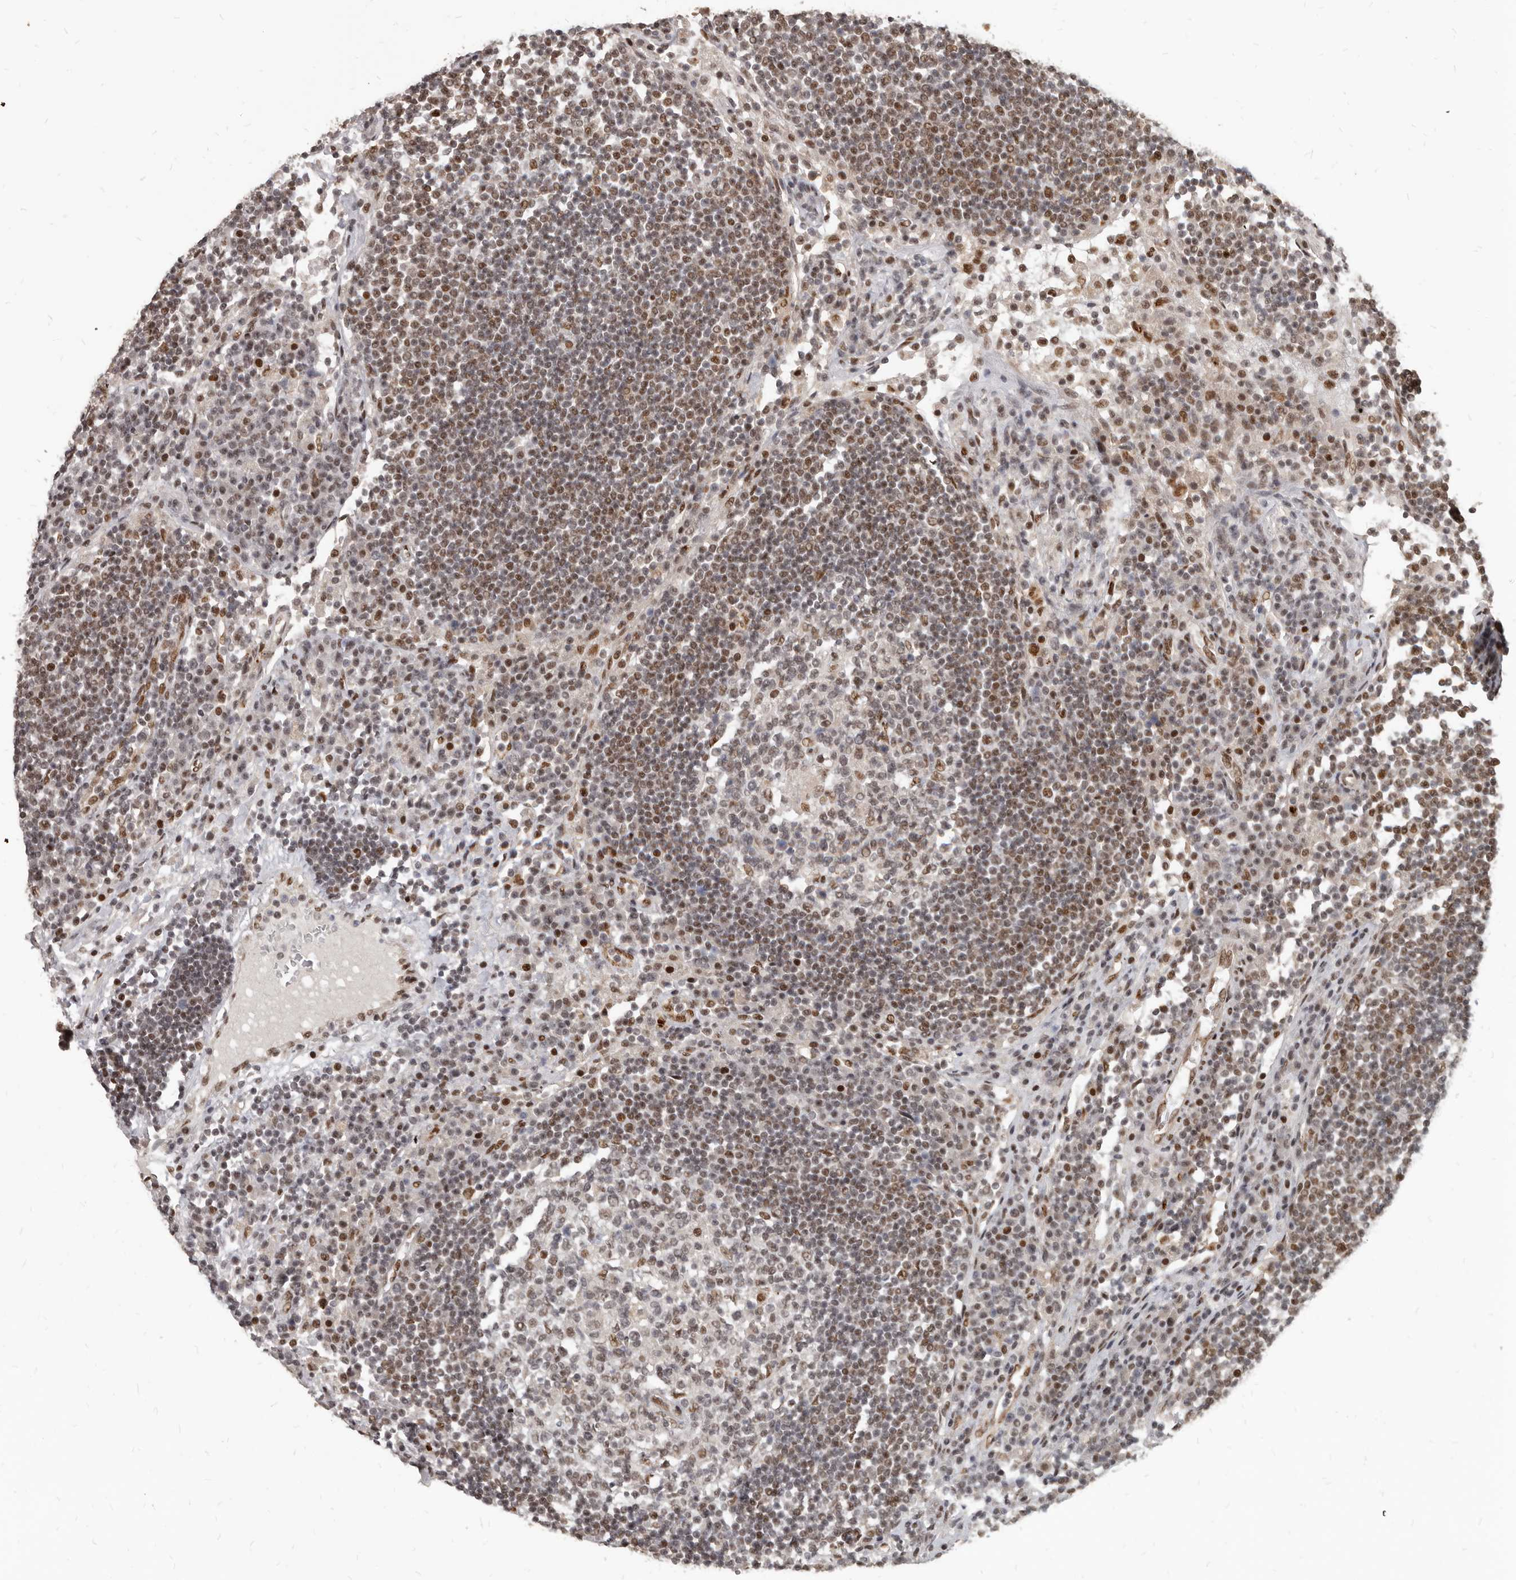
{"staining": {"intensity": "weak", "quantity": "25%-75%", "location": "nuclear"}, "tissue": "lymph node", "cell_type": "Germinal center cells", "image_type": "normal", "snomed": [{"axis": "morphology", "description": "Normal tissue, NOS"}, {"axis": "topography", "description": "Lymph node"}], "caption": "Benign lymph node displays weak nuclear positivity in approximately 25%-75% of germinal center cells, visualized by immunohistochemistry. The staining is performed using DAB (3,3'-diaminobenzidine) brown chromogen to label protein expression. The nuclei are counter-stained blue using hematoxylin.", "gene": "ATF5", "patient": {"sex": "female", "age": 53}}